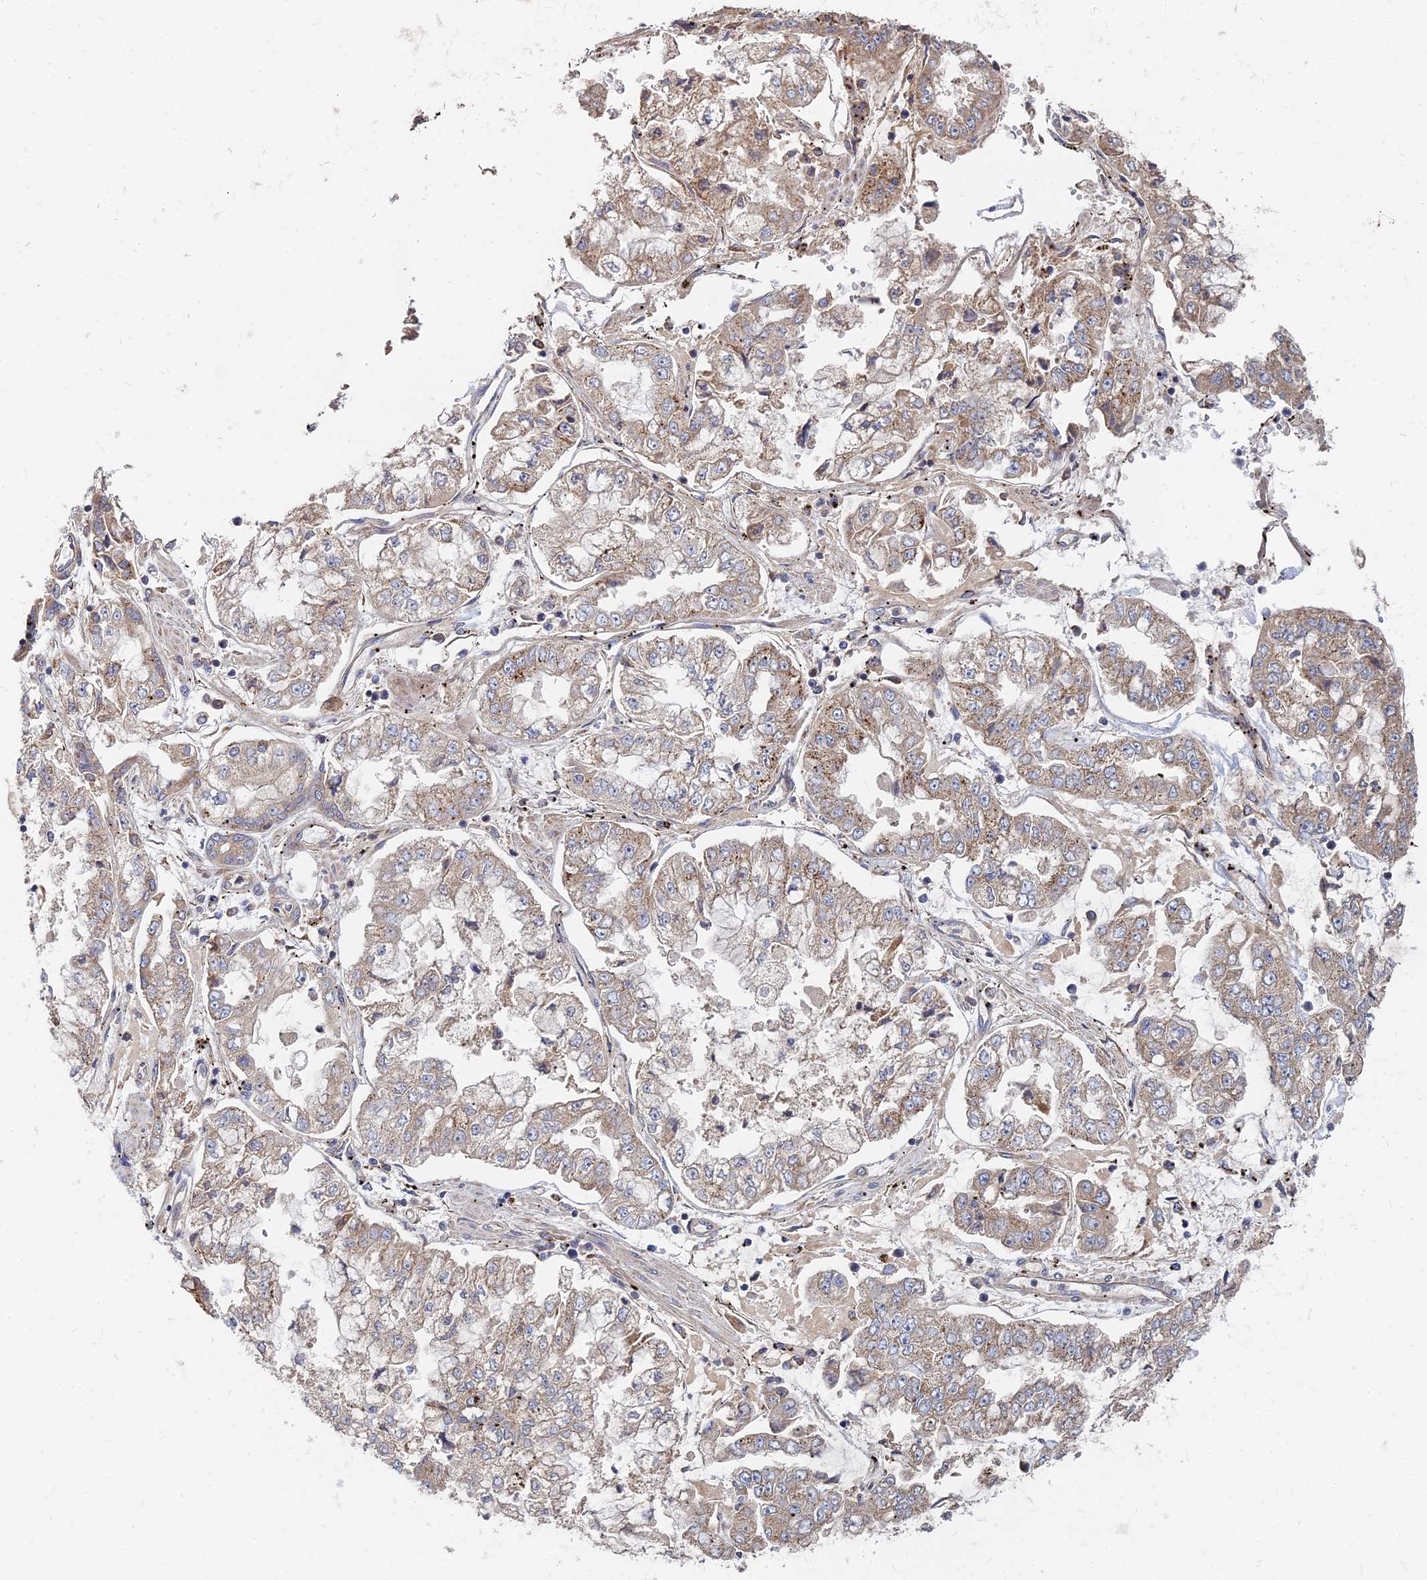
{"staining": {"intensity": "moderate", "quantity": "25%-75%", "location": "cytoplasmic/membranous"}, "tissue": "stomach cancer", "cell_type": "Tumor cells", "image_type": "cancer", "snomed": [{"axis": "morphology", "description": "Adenocarcinoma, NOS"}, {"axis": "topography", "description": "Stomach"}], "caption": "The photomicrograph shows immunohistochemical staining of stomach cancer. There is moderate cytoplasmic/membranous positivity is appreciated in approximately 25%-75% of tumor cells.", "gene": "CCZ1", "patient": {"sex": "male", "age": 76}}